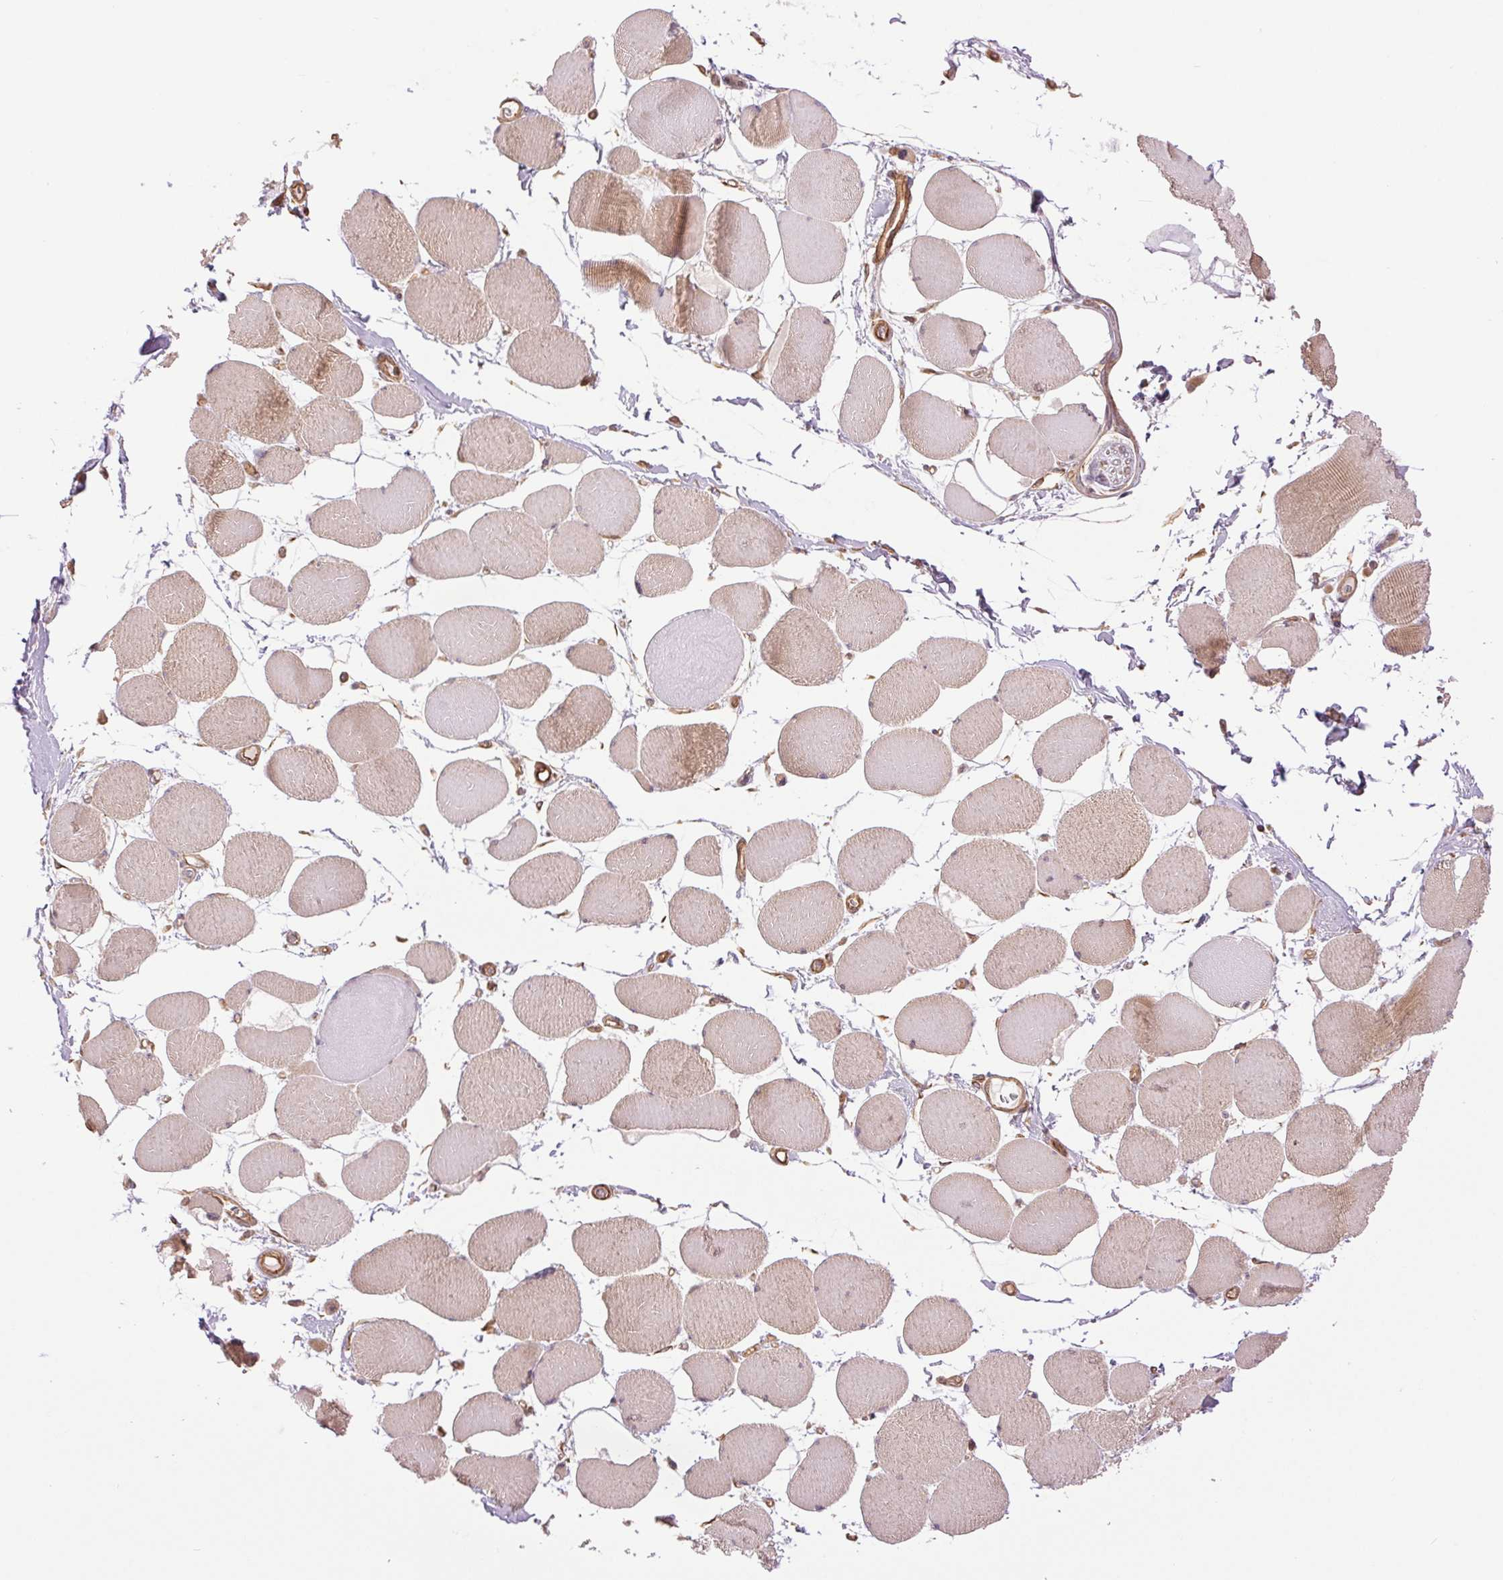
{"staining": {"intensity": "moderate", "quantity": ">75%", "location": "cytoplasmic/membranous"}, "tissue": "skeletal muscle", "cell_type": "Myocytes", "image_type": "normal", "snomed": [{"axis": "morphology", "description": "Normal tissue, NOS"}, {"axis": "topography", "description": "Skeletal muscle"}], "caption": "Immunohistochemical staining of benign human skeletal muscle exhibits medium levels of moderate cytoplasmic/membranous positivity in about >75% of myocytes.", "gene": "STARD7", "patient": {"sex": "female", "age": 75}}